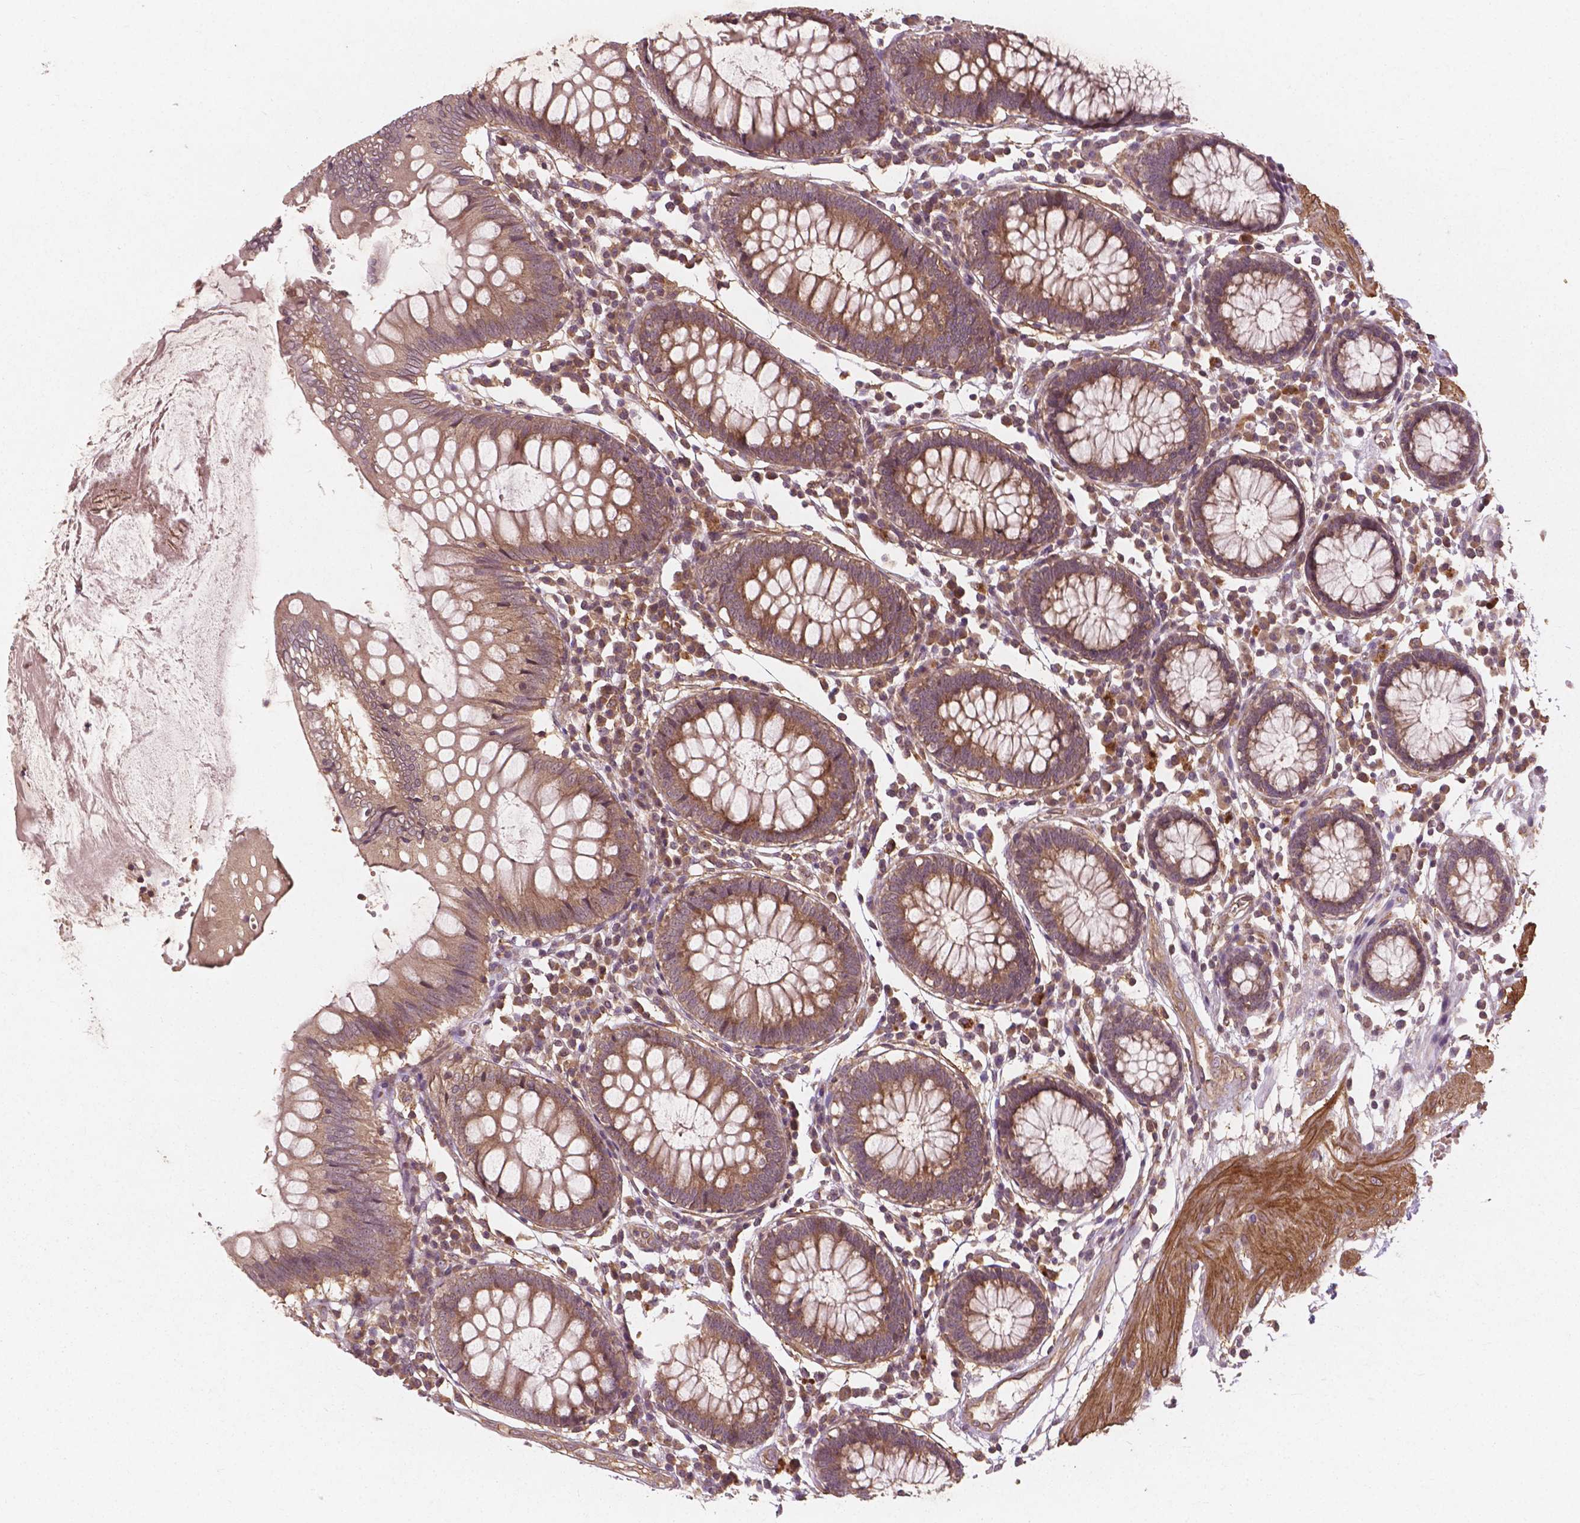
{"staining": {"intensity": "weak", "quantity": ">75%", "location": "cytoplasmic/membranous"}, "tissue": "colon", "cell_type": "Endothelial cells", "image_type": "normal", "snomed": [{"axis": "morphology", "description": "Normal tissue, NOS"}, {"axis": "morphology", "description": "Adenocarcinoma, NOS"}, {"axis": "topography", "description": "Colon"}], "caption": "IHC of unremarkable colon shows low levels of weak cytoplasmic/membranous staining in approximately >75% of endothelial cells.", "gene": "CYFIP1", "patient": {"sex": "male", "age": 83}}